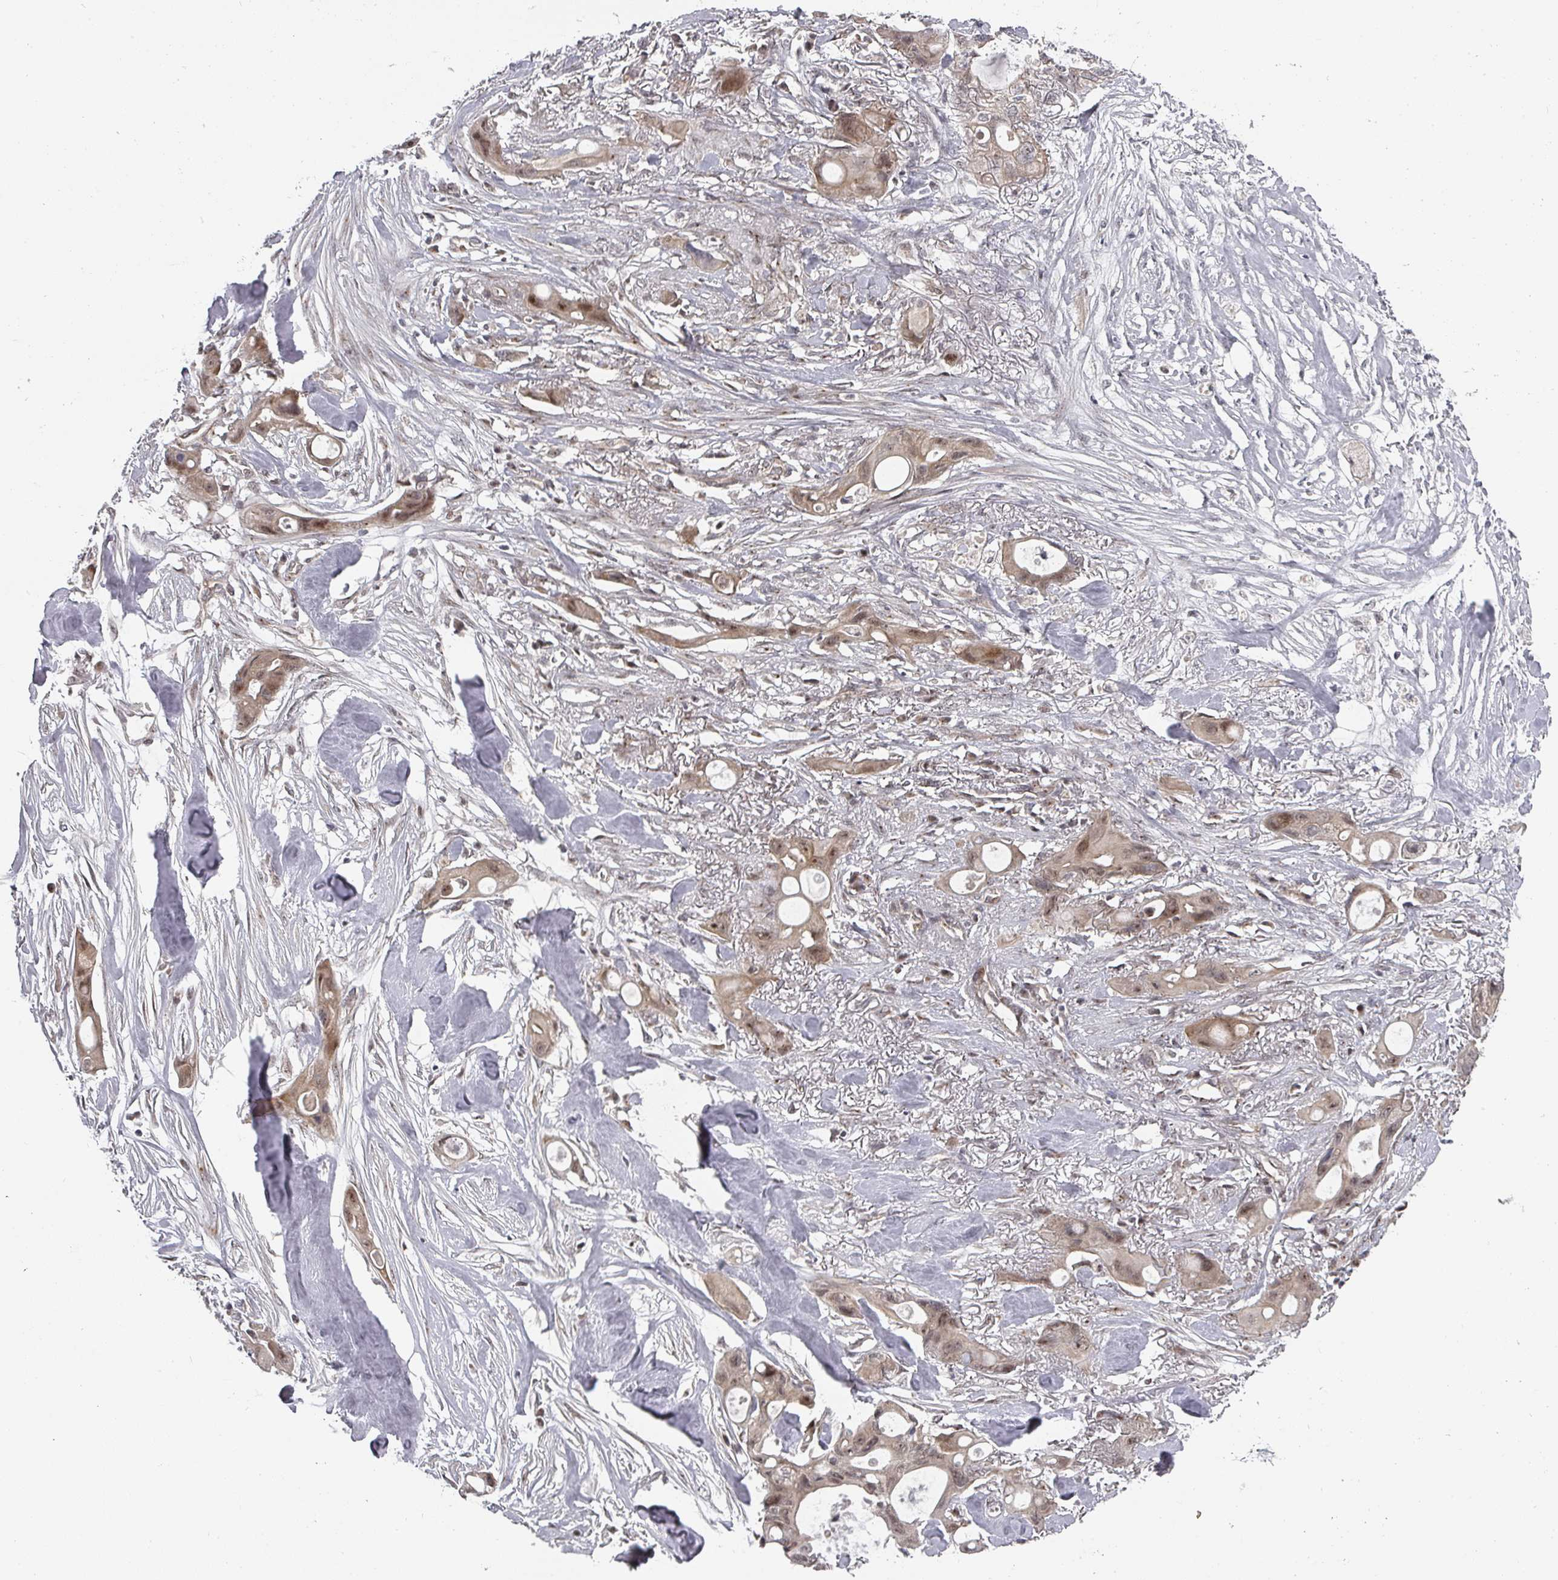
{"staining": {"intensity": "moderate", "quantity": "25%-75%", "location": "cytoplasmic/membranous,nuclear"}, "tissue": "ovarian cancer", "cell_type": "Tumor cells", "image_type": "cancer", "snomed": [{"axis": "morphology", "description": "Cystadenocarcinoma, mucinous, NOS"}, {"axis": "topography", "description": "Ovary"}], "caption": "A brown stain shows moderate cytoplasmic/membranous and nuclear positivity of a protein in ovarian cancer tumor cells.", "gene": "KIF1C", "patient": {"sex": "female", "age": 70}}